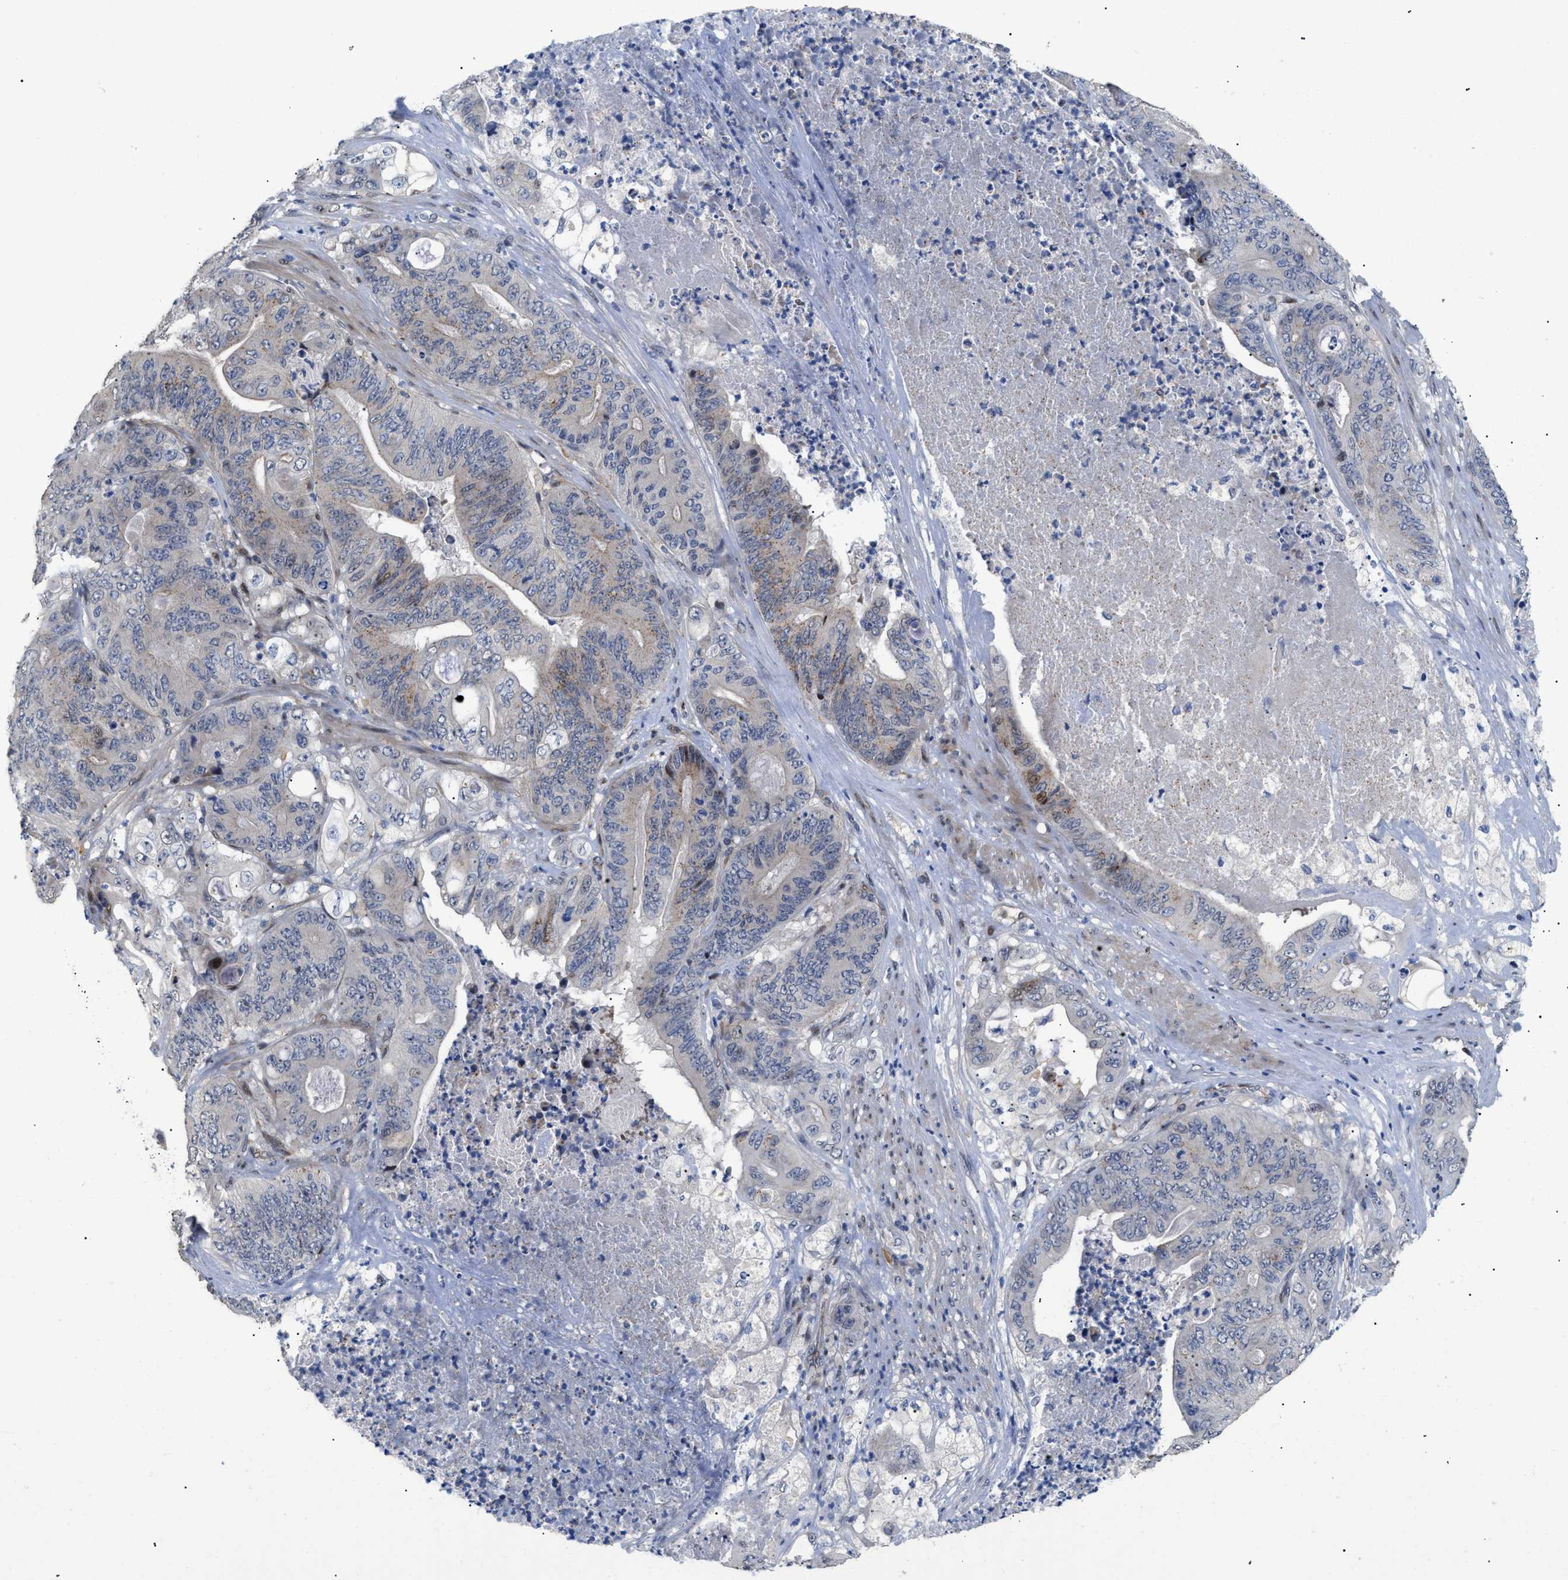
{"staining": {"intensity": "weak", "quantity": "<25%", "location": "cytoplasmic/membranous"}, "tissue": "stomach cancer", "cell_type": "Tumor cells", "image_type": "cancer", "snomed": [{"axis": "morphology", "description": "Adenocarcinoma, NOS"}, {"axis": "topography", "description": "Stomach"}], "caption": "Protein analysis of stomach adenocarcinoma shows no significant positivity in tumor cells.", "gene": "SFXN5", "patient": {"sex": "female", "age": 73}}